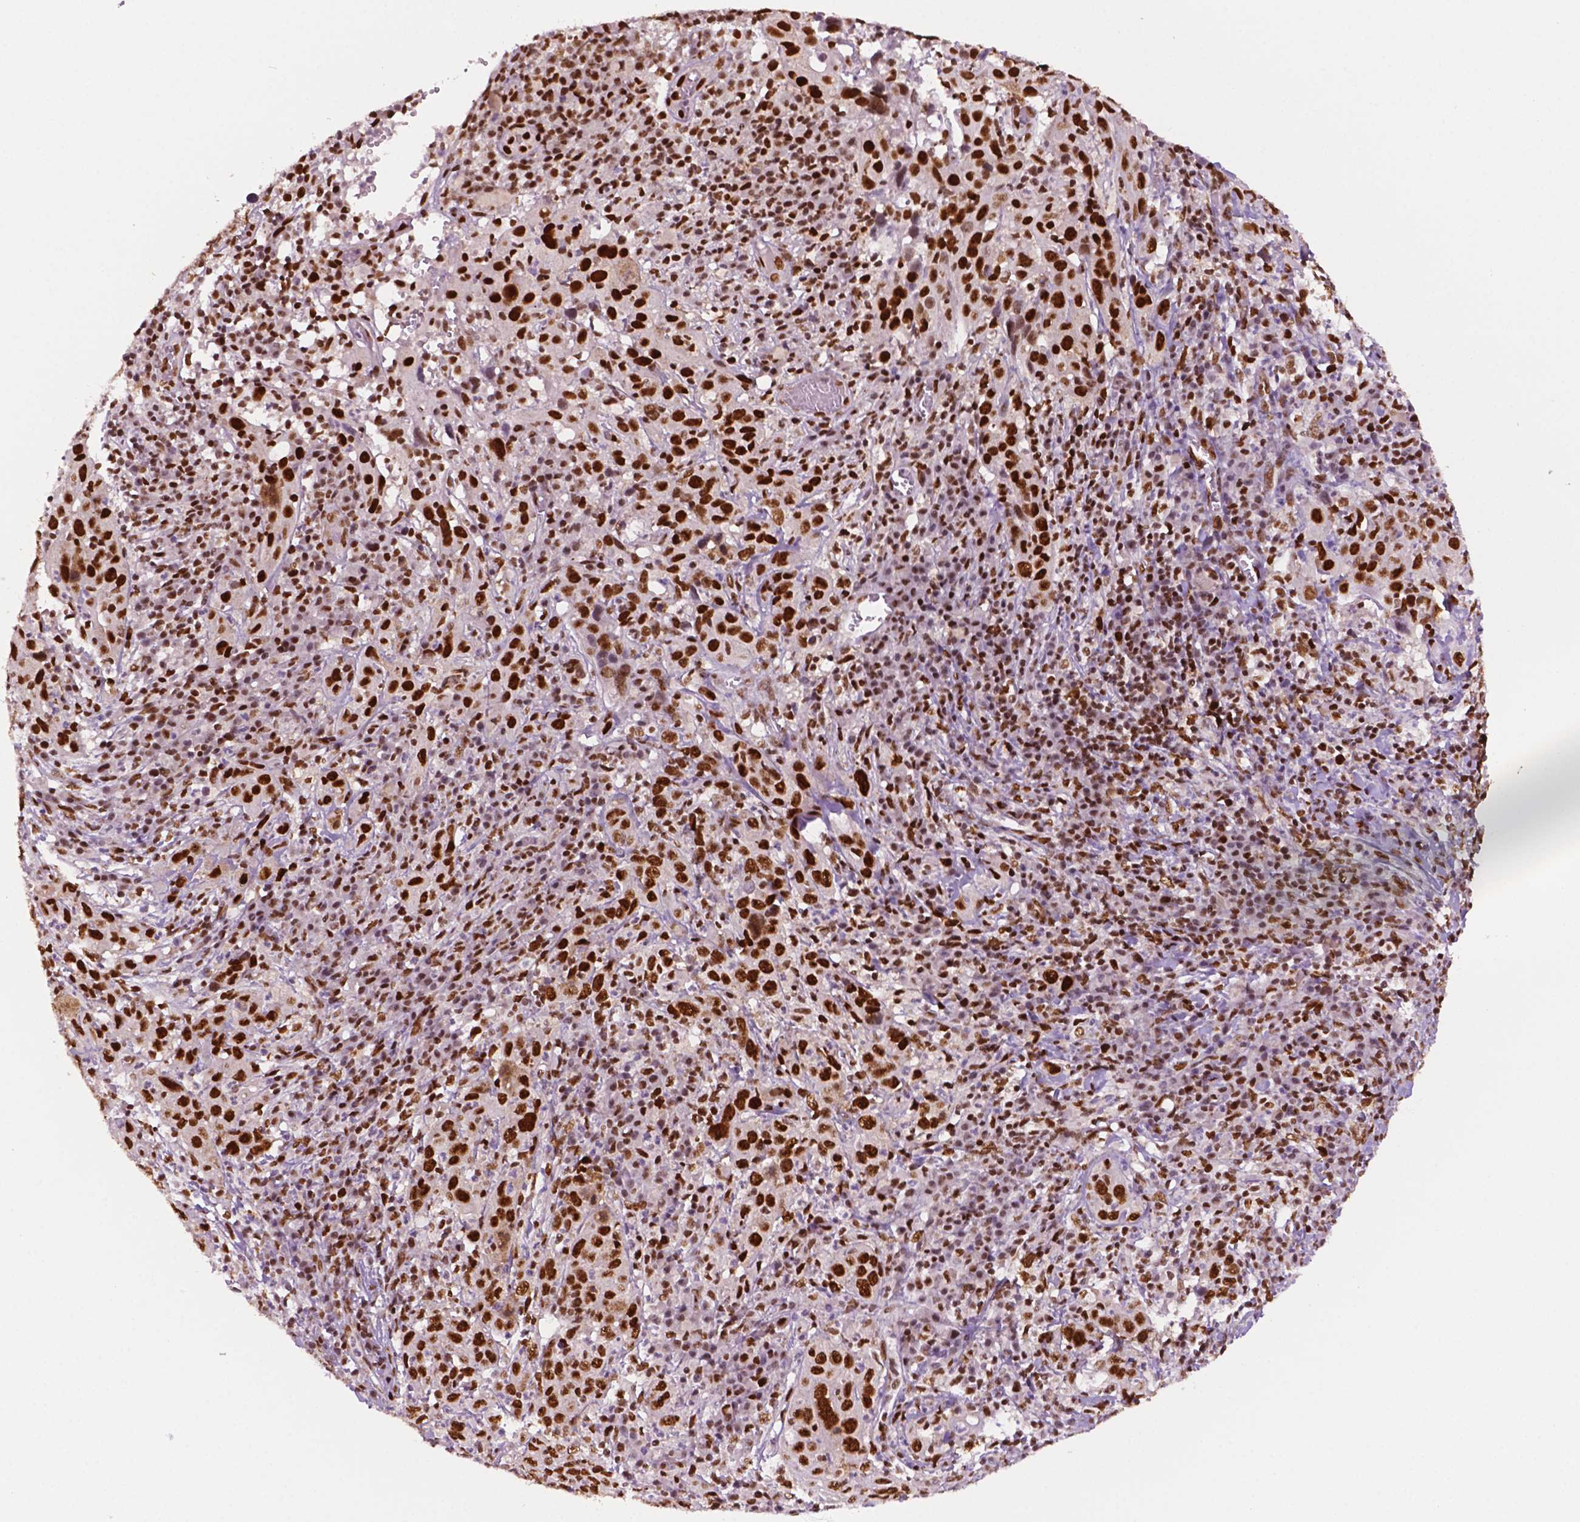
{"staining": {"intensity": "strong", "quantity": "25%-75%", "location": "nuclear"}, "tissue": "cervical cancer", "cell_type": "Tumor cells", "image_type": "cancer", "snomed": [{"axis": "morphology", "description": "Squamous cell carcinoma, NOS"}, {"axis": "topography", "description": "Cervix"}], "caption": "The immunohistochemical stain shows strong nuclear positivity in tumor cells of cervical cancer (squamous cell carcinoma) tissue.", "gene": "MLH1", "patient": {"sex": "female", "age": 46}}